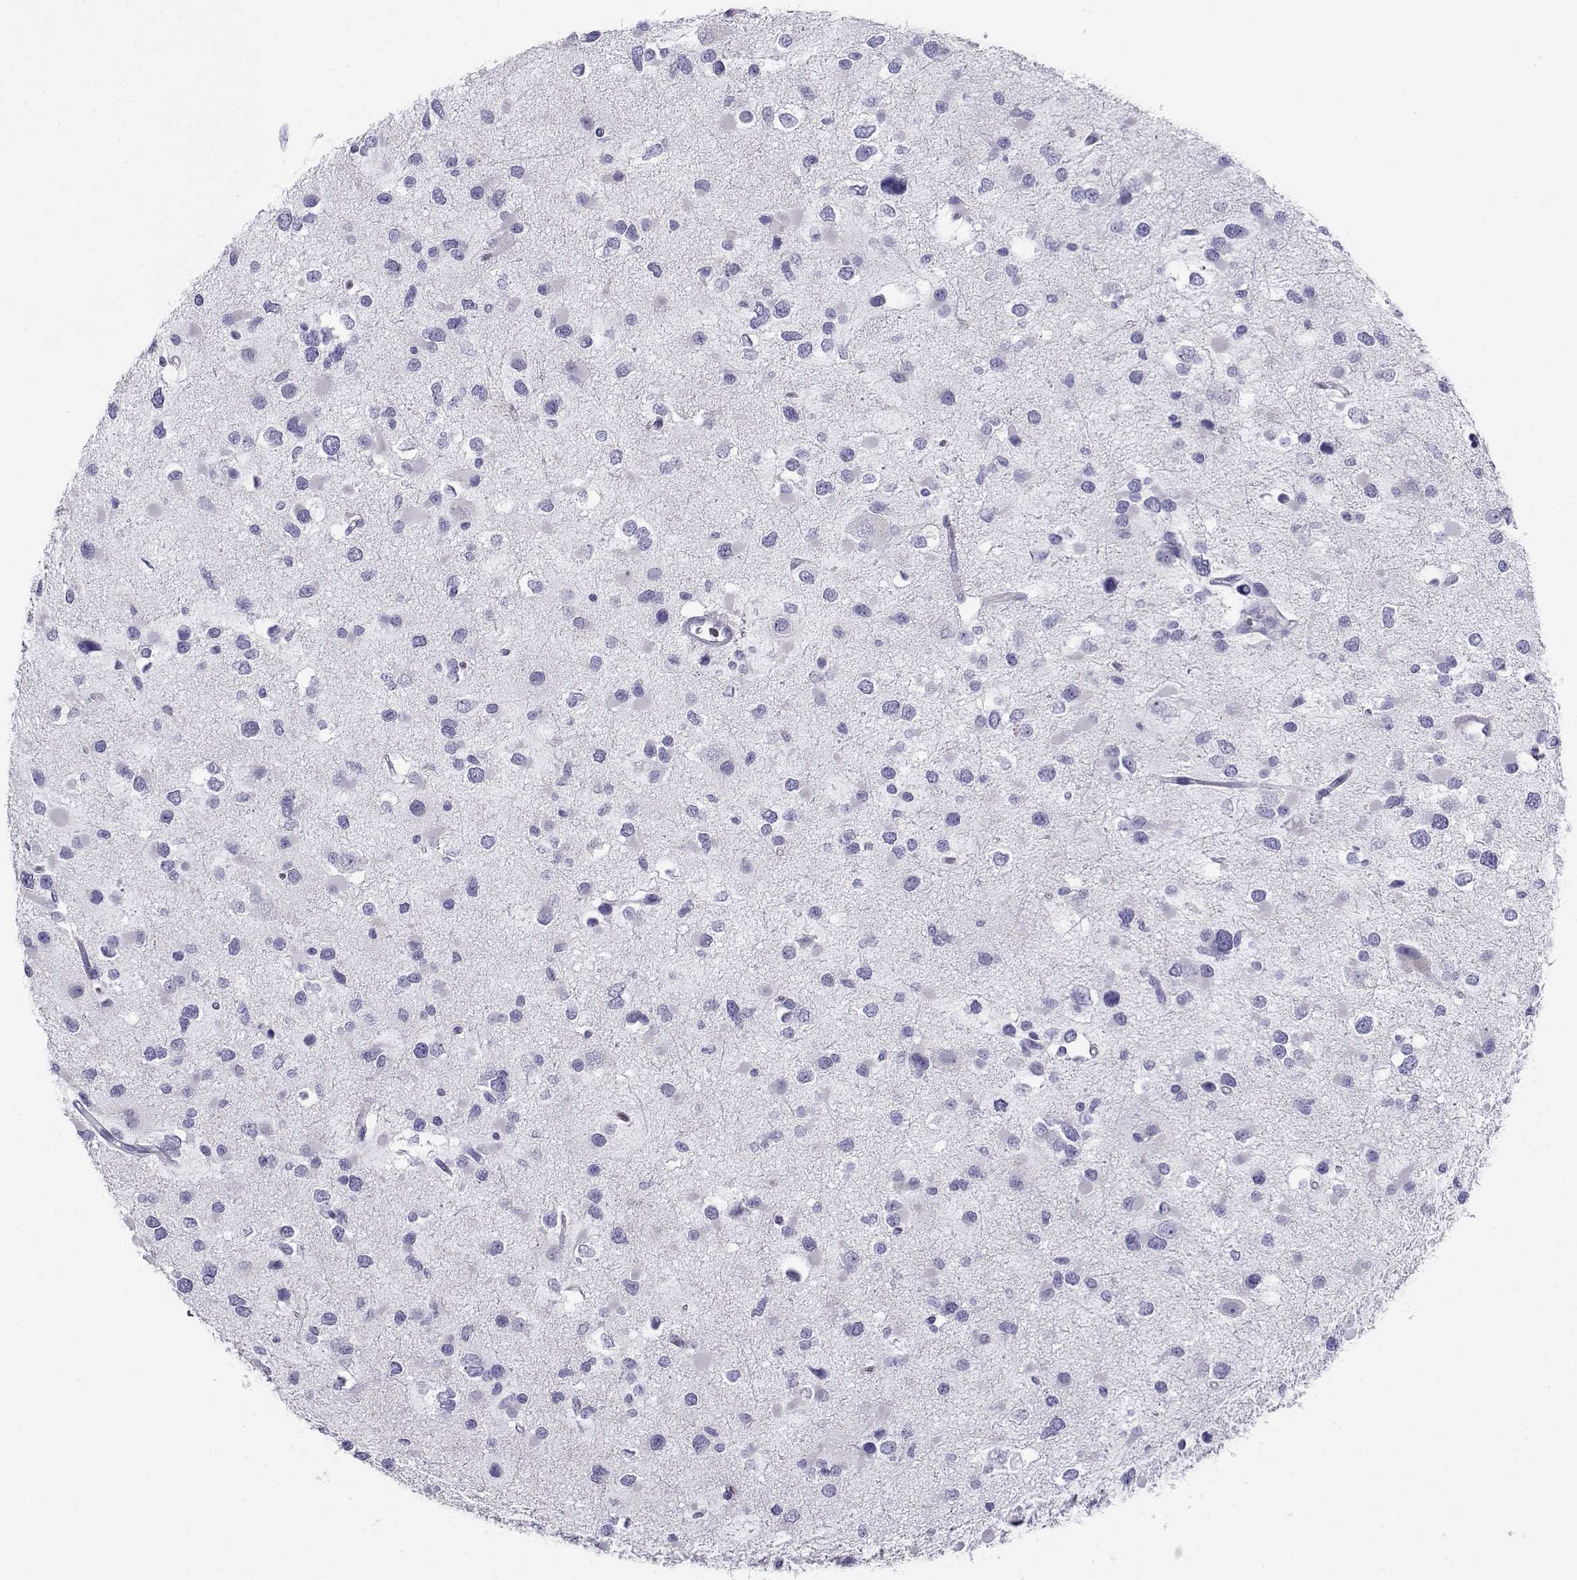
{"staining": {"intensity": "negative", "quantity": "none", "location": "none"}, "tissue": "glioma", "cell_type": "Tumor cells", "image_type": "cancer", "snomed": [{"axis": "morphology", "description": "Glioma, malignant, Low grade"}, {"axis": "topography", "description": "Brain"}], "caption": "Tumor cells are negative for brown protein staining in glioma.", "gene": "CABS1", "patient": {"sex": "female", "age": 32}}